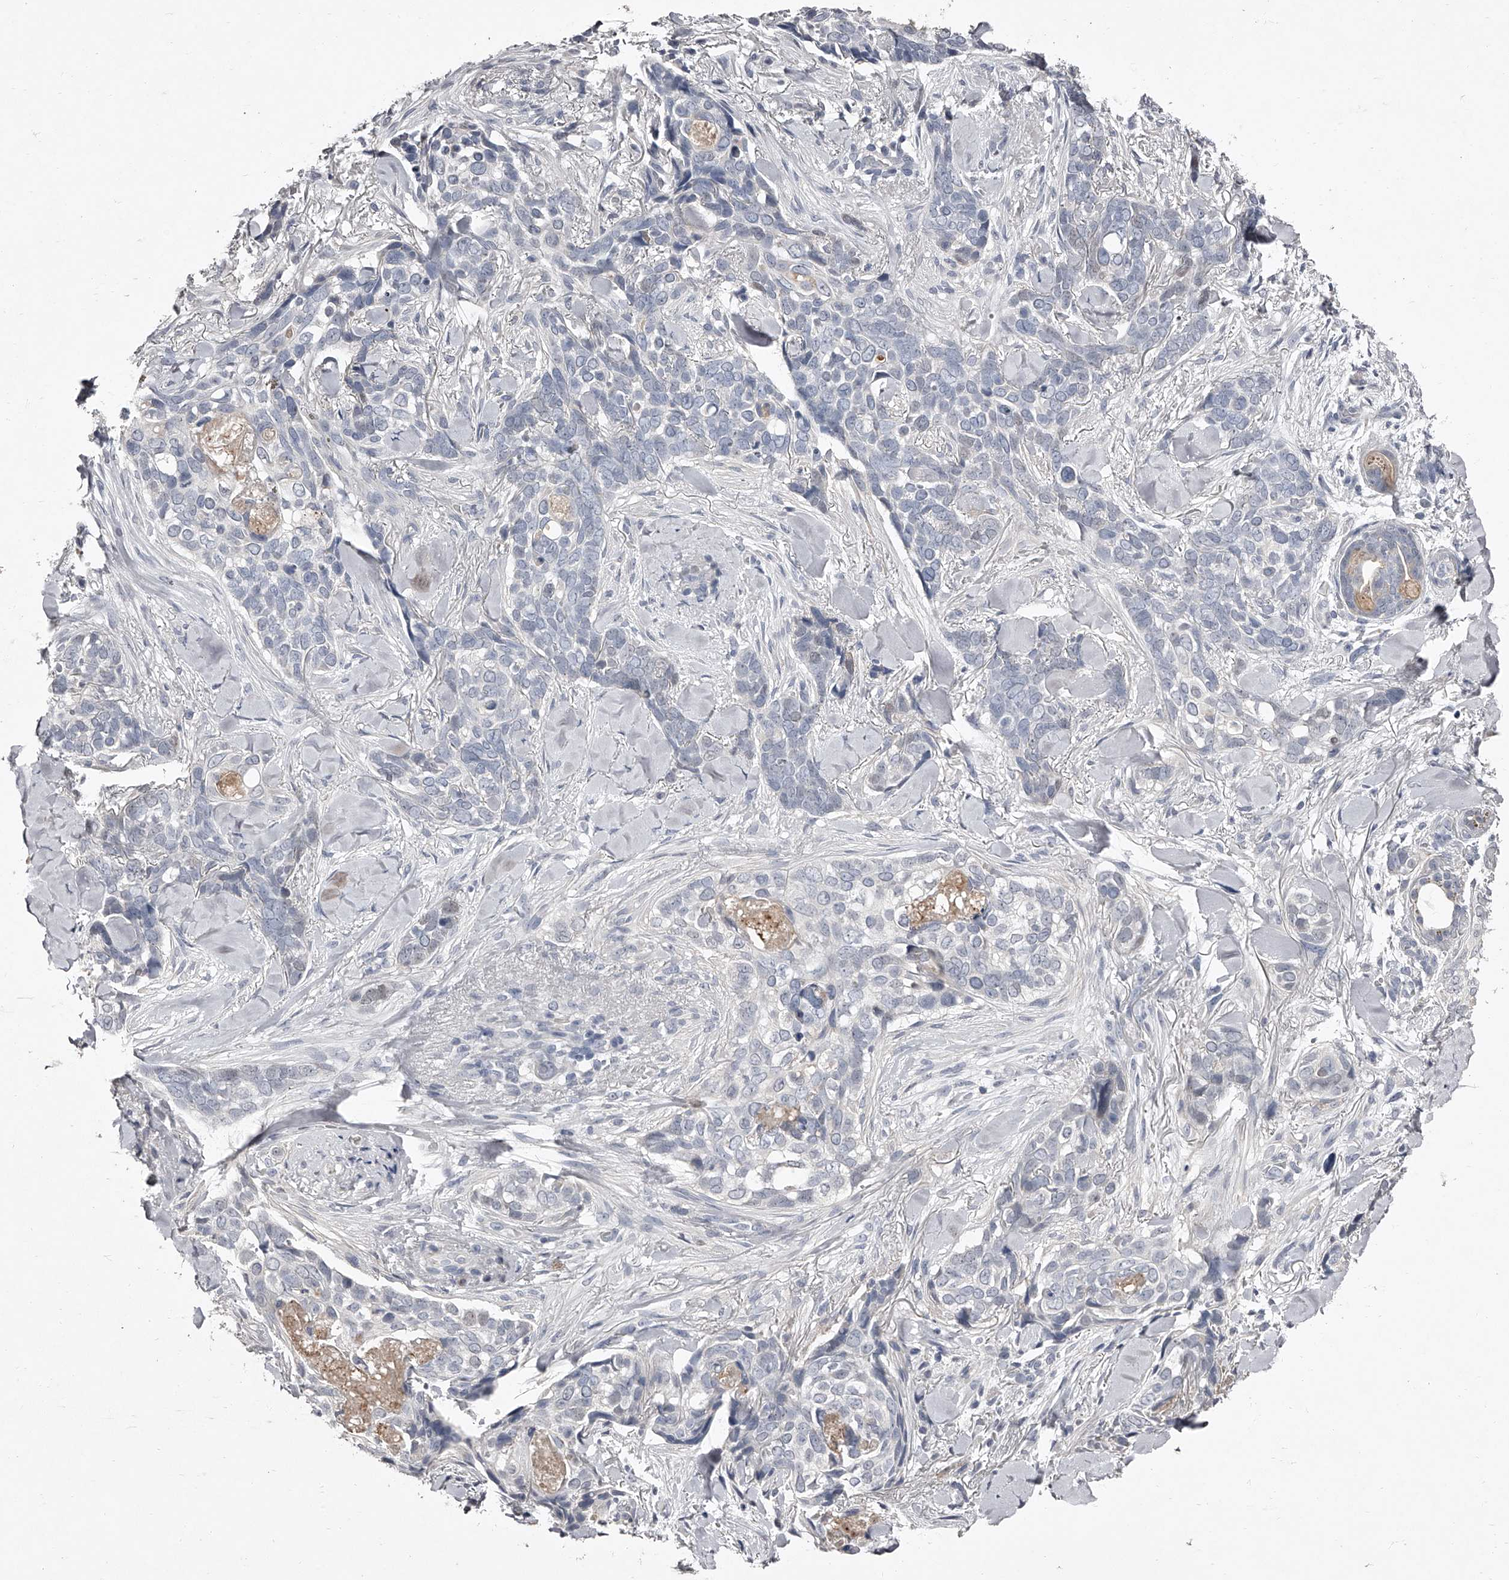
{"staining": {"intensity": "negative", "quantity": "none", "location": "none"}, "tissue": "skin cancer", "cell_type": "Tumor cells", "image_type": "cancer", "snomed": [{"axis": "morphology", "description": "Basal cell carcinoma"}, {"axis": "topography", "description": "Skin"}], "caption": "The histopathology image demonstrates no staining of tumor cells in skin basal cell carcinoma. (Brightfield microscopy of DAB (3,3'-diaminobenzidine) IHC at high magnification).", "gene": "NT5DC1", "patient": {"sex": "female", "age": 82}}